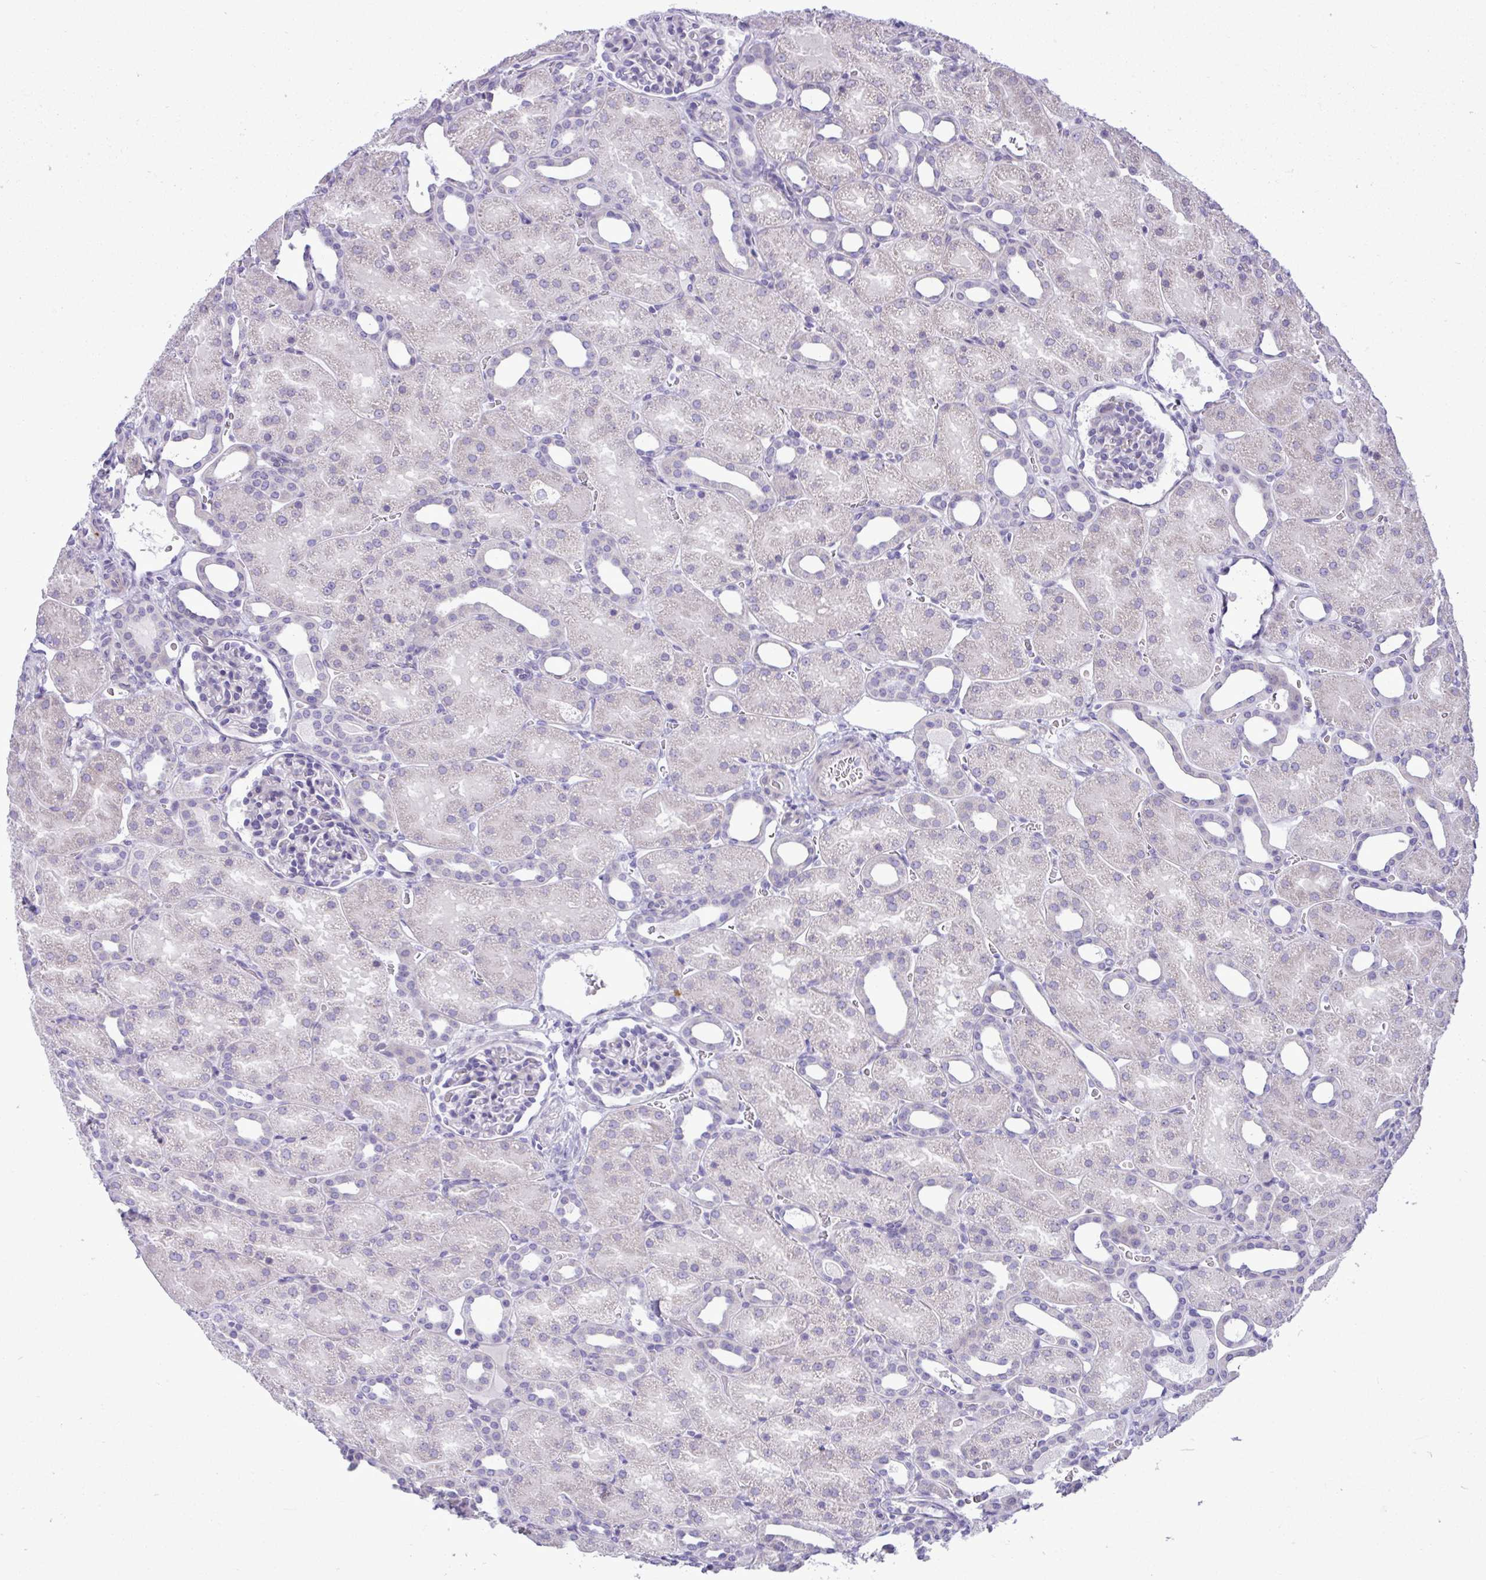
{"staining": {"intensity": "negative", "quantity": "none", "location": "none"}, "tissue": "kidney", "cell_type": "Cells in glomeruli", "image_type": "normal", "snomed": [{"axis": "morphology", "description": "Normal tissue, NOS"}, {"axis": "topography", "description": "Kidney"}], "caption": "This is an immunohistochemistry histopathology image of benign kidney. There is no positivity in cells in glomeruli.", "gene": "SPAG1", "patient": {"sex": "male", "age": 2}}